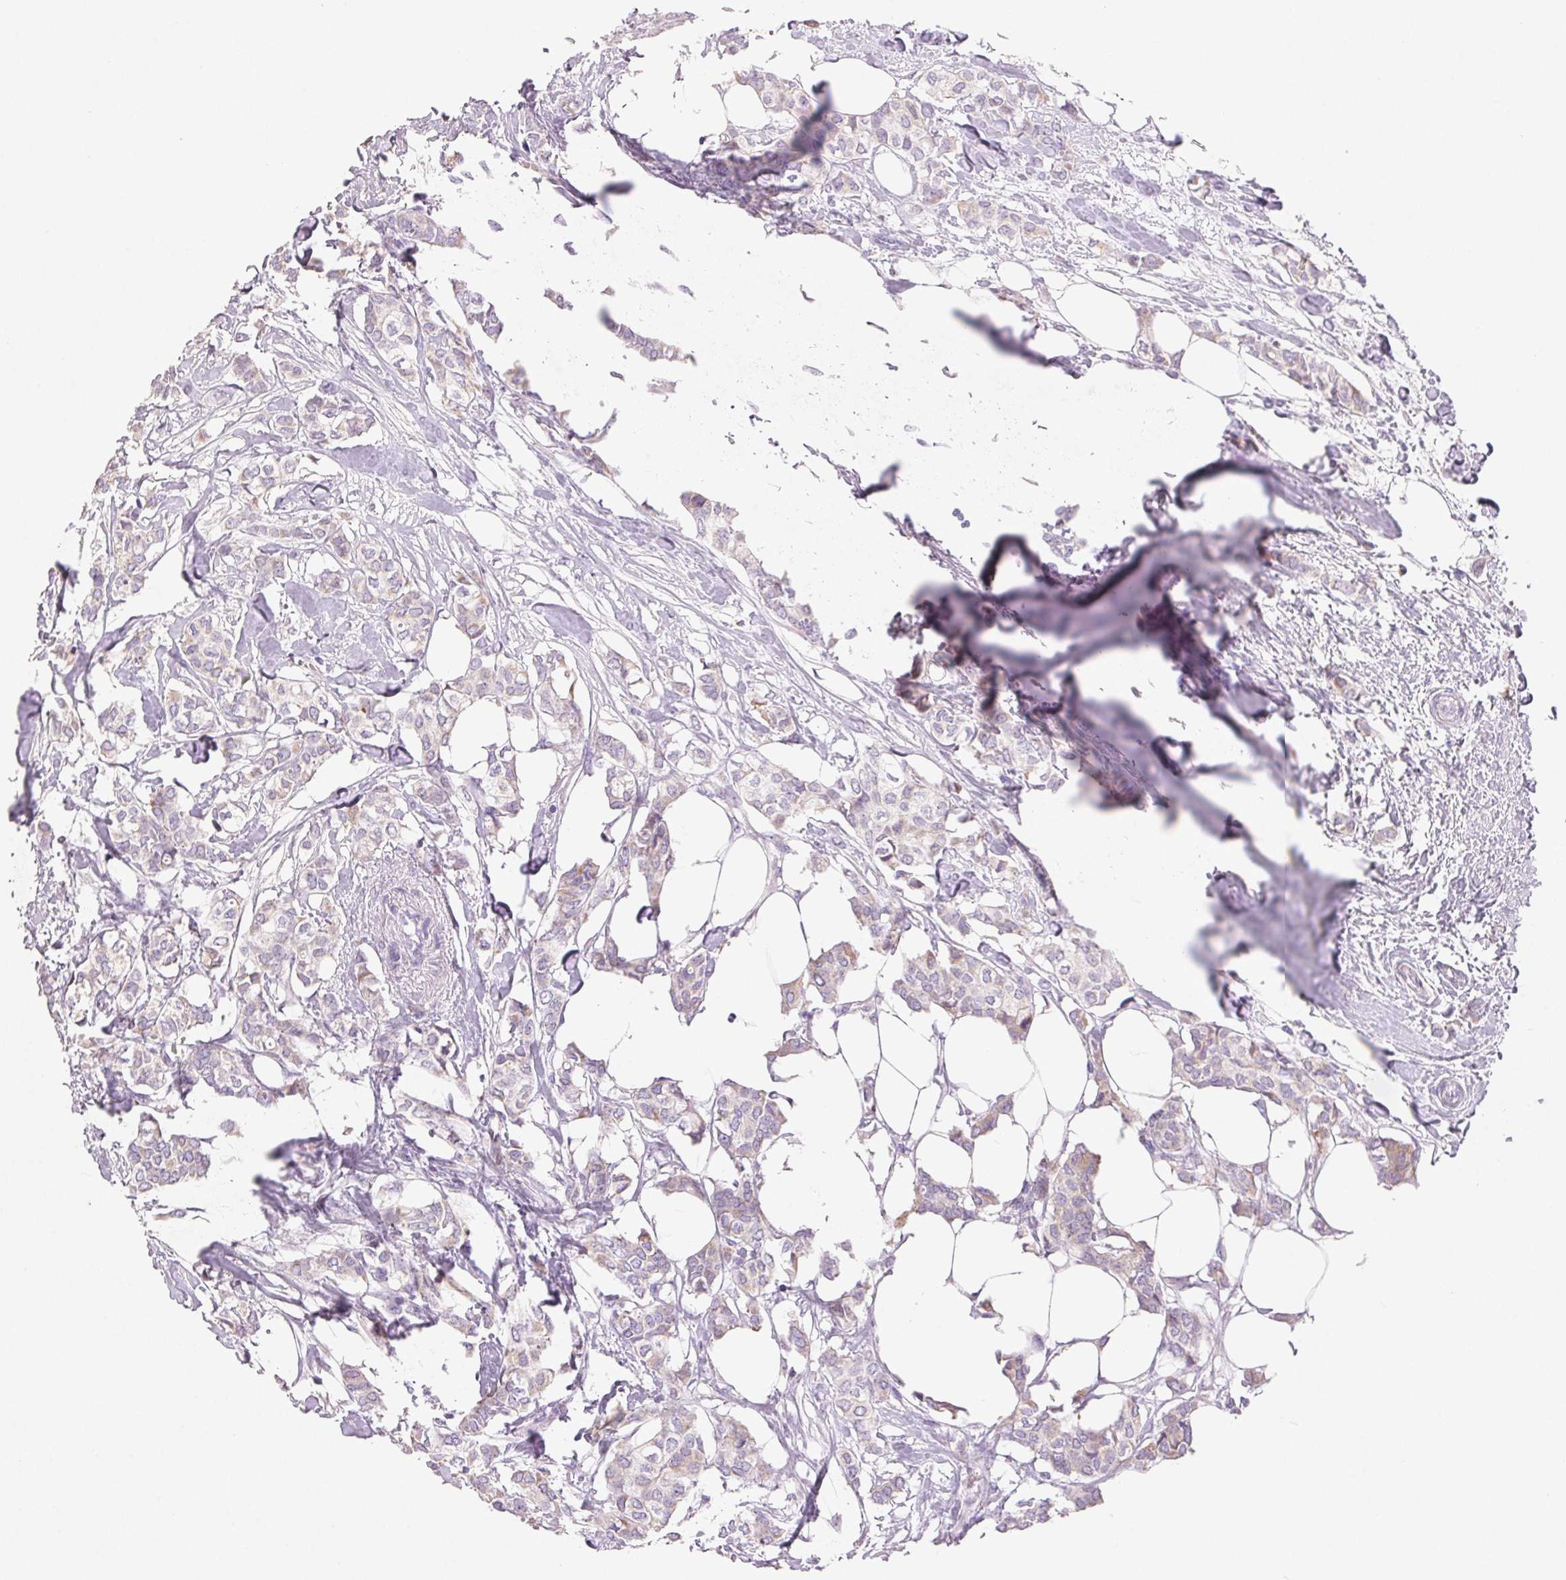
{"staining": {"intensity": "moderate", "quantity": "<25%", "location": "cytoplasmic/membranous"}, "tissue": "breast cancer", "cell_type": "Tumor cells", "image_type": "cancer", "snomed": [{"axis": "morphology", "description": "Duct carcinoma"}, {"axis": "topography", "description": "Breast"}], "caption": "Immunohistochemistry (IHC) (DAB (3,3'-diaminobenzidine)) staining of human breast cancer shows moderate cytoplasmic/membranous protein positivity in approximately <25% of tumor cells. (brown staining indicates protein expression, while blue staining denotes nuclei).", "gene": "ARHGAP11B", "patient": {"sex": "female", "age": 62}}